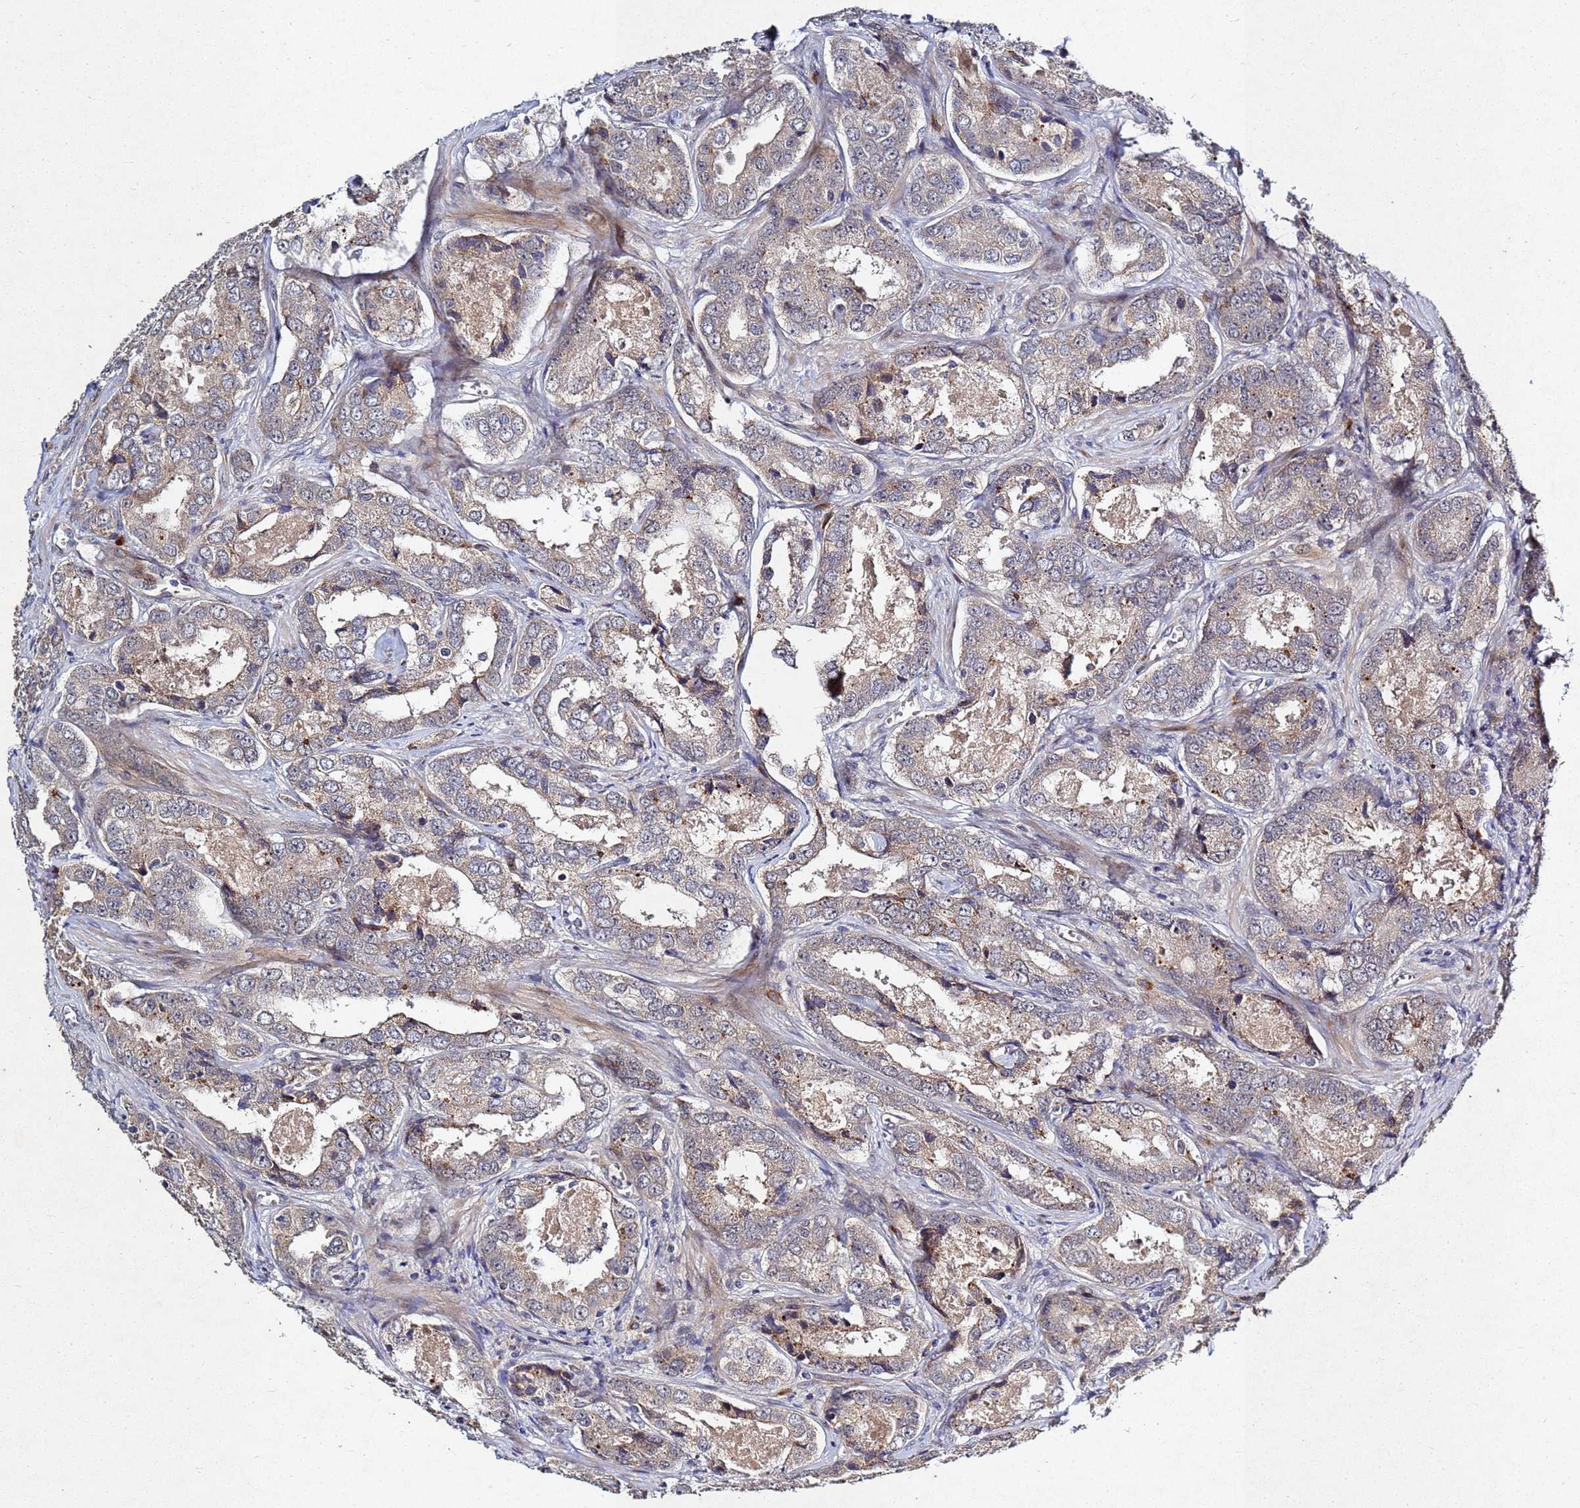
{"staining": {"intensity": "weak", "quantity": ">75%", "location": "cytoplasmic/membranous"}, "tissue": "prostate cancer", "cell_type": "Tumor cells", "image_type": "cancer", "snomed": [{"axis": "morphology", "description": "Adenocarcinoma, Low grade"}, {"axis": "topography", "description": "Prostate"}], "caption": "About >75% of tumor cells in human prostate cancer (low-grade adenocarcinoma) display weak cytoplasmic/membranous protein positivity as visualized by brown immunohistochemical staining.", "gene": "TNPO2", "patient": {"sex": "male", "age": 68}}